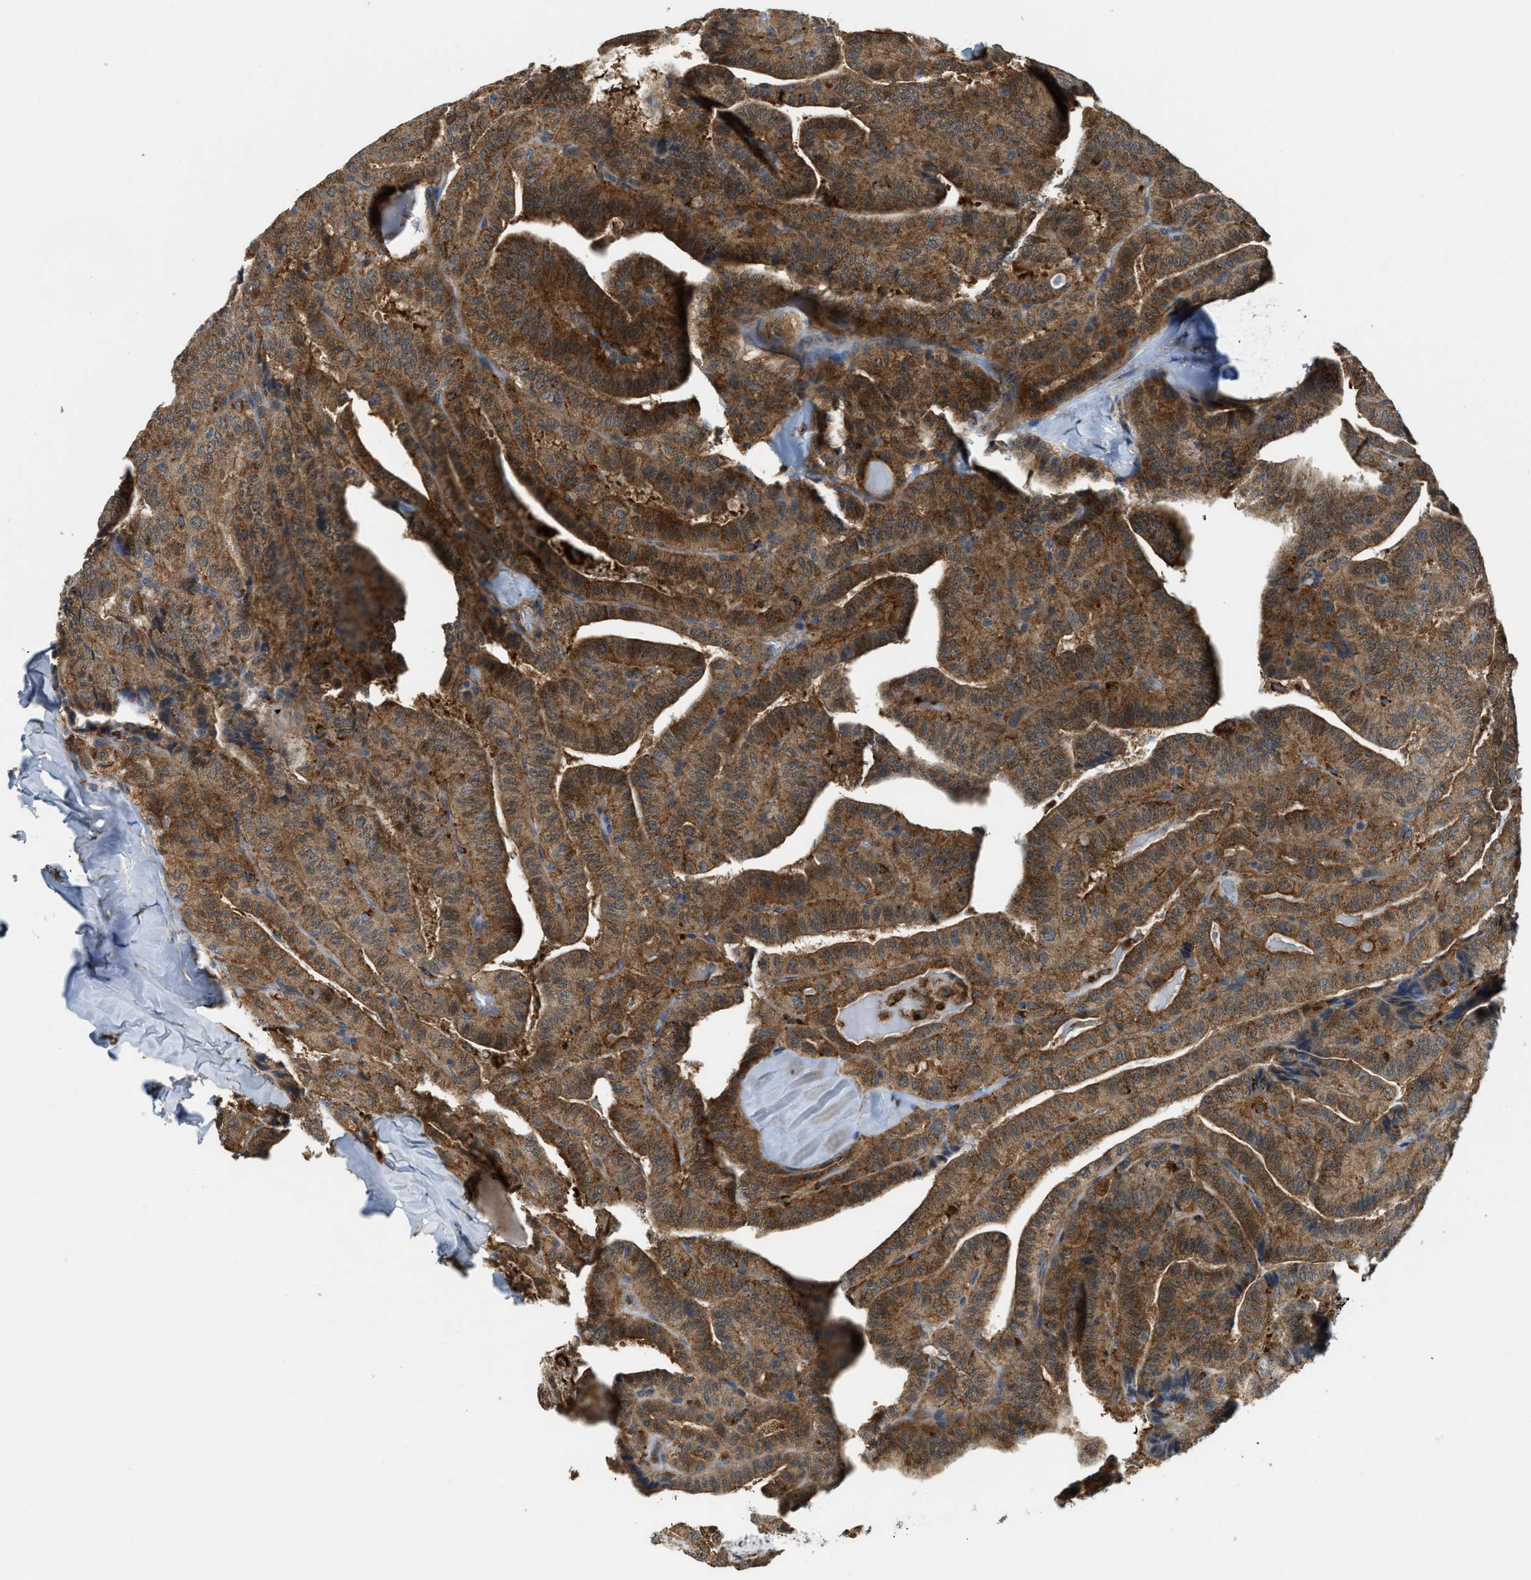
{"staining": {"intensity": "moderate", "quantity": ">75%", "location": "cytoplasmic/membranous"}, "tissue": "thyroid cancer", "cell_type": "Tumor cells", "image_type": "cancer", "snomed": [{"axis": "morphology", "description": "Papillary adenocarcinoma, NOS"}, {"axis": "topography", "description": "Thyroid gland"}], "caption": "A photomicrograph showing moderate cytoplasmic/membranous expression in about >75% of tumor cells in thyroid papillary adenocarcinoma, as visualized by brown immunohistochemical staining.", "gene": "STARD3NL", "patient": {"sex": "male", "age": 77}}